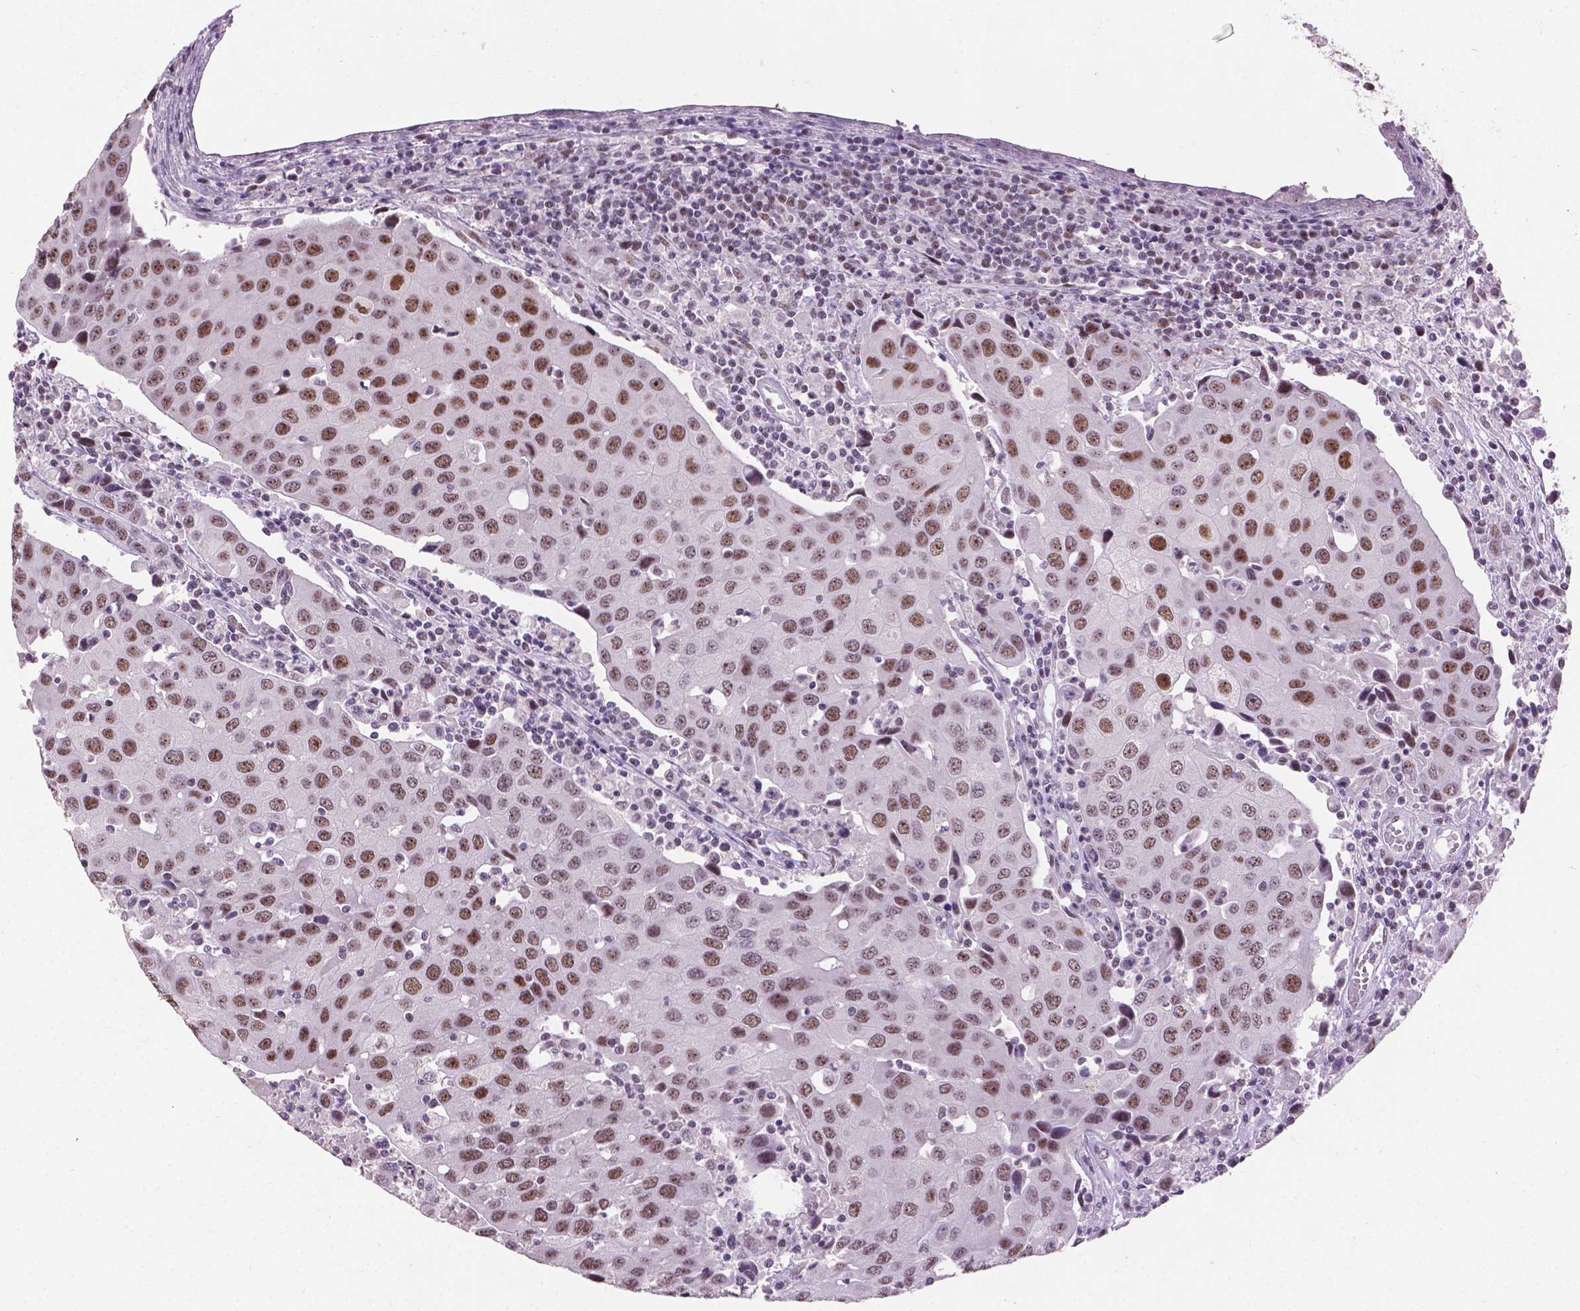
{"staining": {"intensity": "moderate", "quantity": ">75%", "location": "nuclear"}, "tissue": "urothelial cancer", "cell_type": "Tumor cells", "image_type": "cancer", "snomed": [{"axis": "morphology", "description": "Urothelial carcinoma, High grade"}, {"axis": "topography", "description": "Urinary bladder"}], "caption": "This histopathology image shows immunohistochemistry staining of urothelial cancer, with medium moderate nuclear expression in approximately >75% of tumor cells.", "gene": "COIL", "patient": {"sex": "female", "age": 85}}